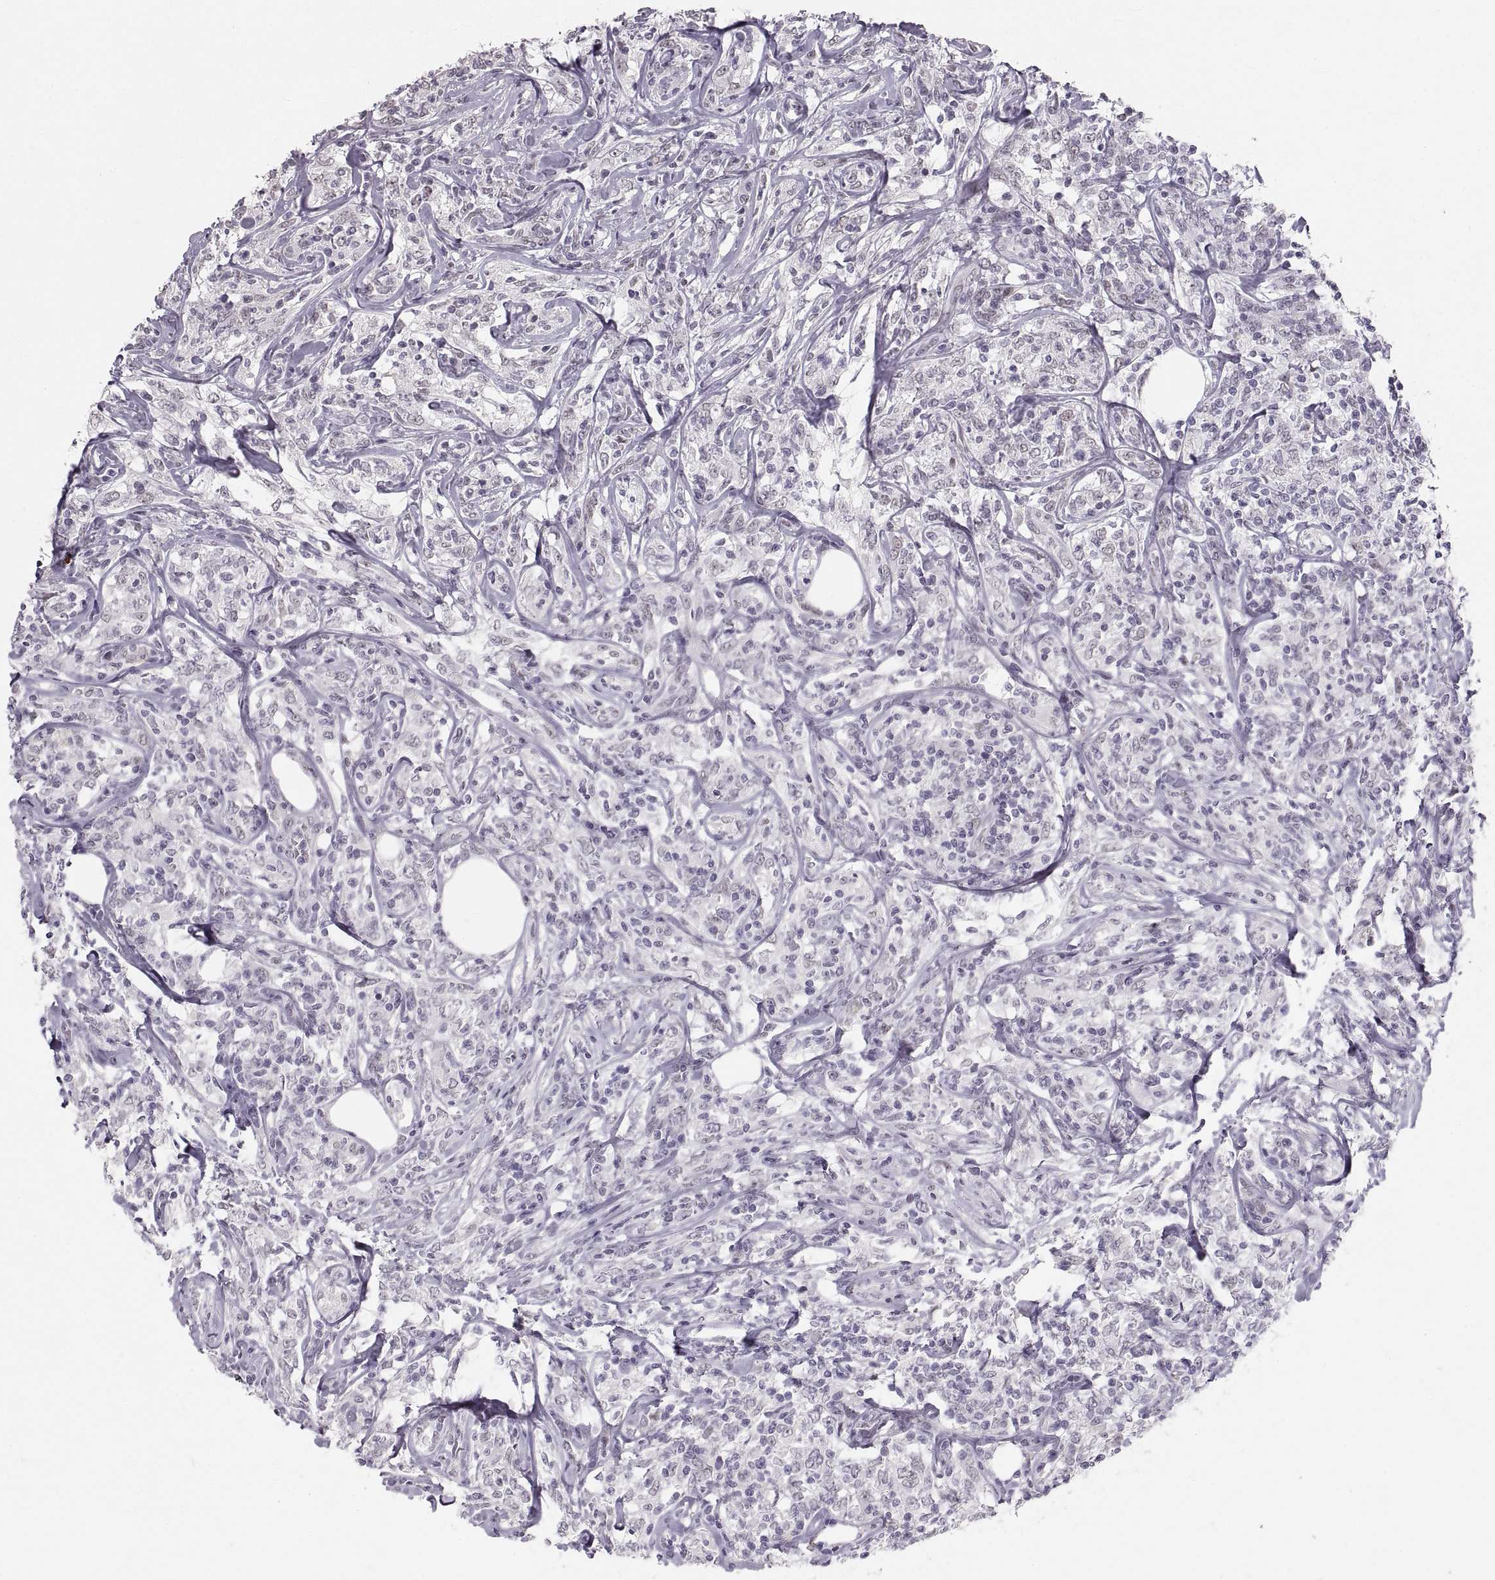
{"staining": {"intensity": "weak", "quantity": "<25%", "location": "nuclear"}, "tissue": "lymphoma", "cell_type": "Tumor cells", "image_type": "cancer", "snomed": [{"axis": "morphology", "description": "Malignant lymphoma, non-Hodgkin's type, High grade"}, {"axis": "topography", "description": "Lymph node"}], "caption": "High power microscopy micrograph of an immunohistochemistry photomicrograph of lymphoma, revealing no significant expression in tumor cells. (Immunohistochemistry (ihc), brightfield microscopy, high magnification).", "gene": "NANOS3", "patient": {"sex": "female", "age": 84}}